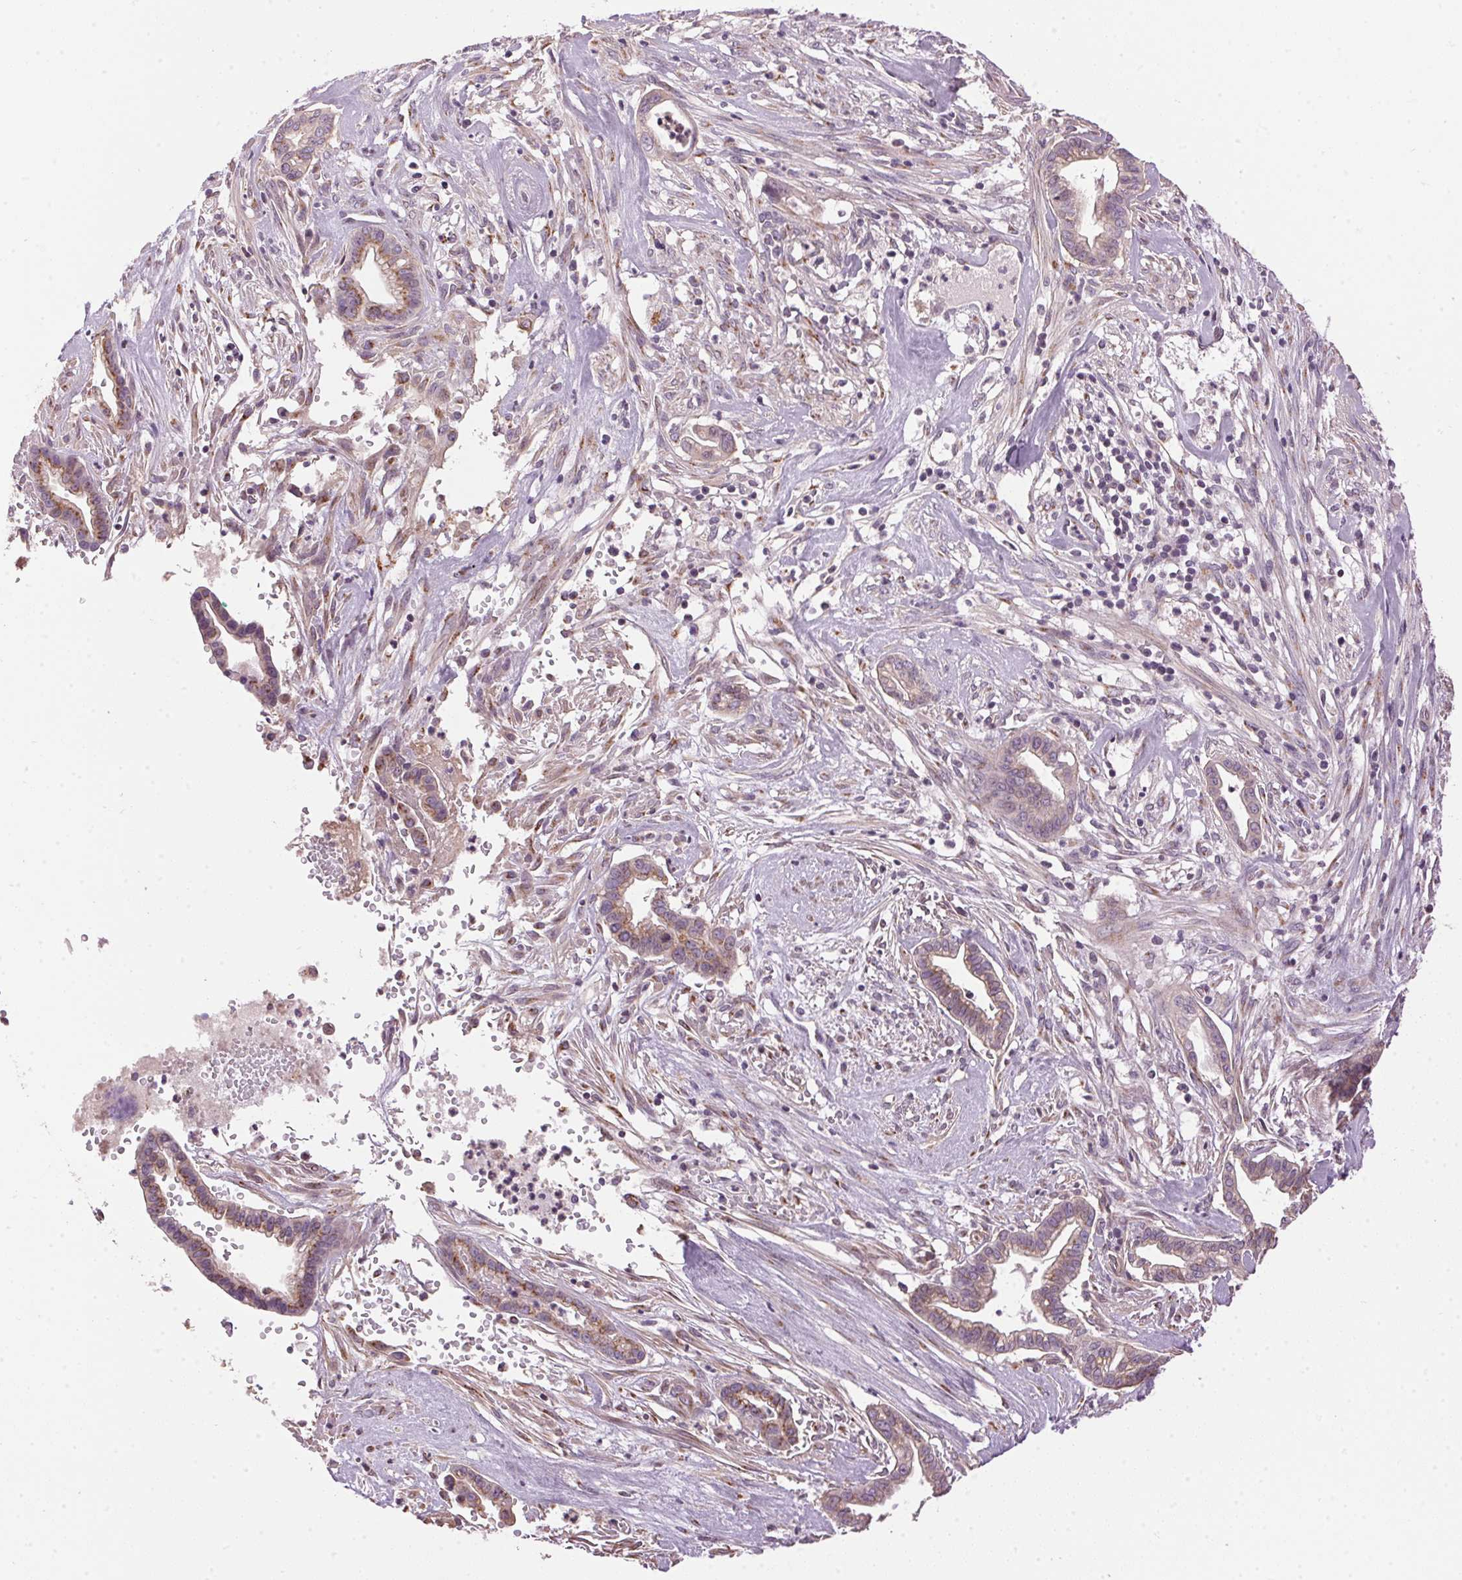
{"staining": {"intensity": "moderate", "quantity": "25%-75%", "location": "cytoplasmic/membranous"}, "tissue": "cervical cancer", "cell_type": "Tumor cells", "image_type": "cancer", "snomed": [{"axis": "morphology", "description": "Adenocarcinoma, NOS"}, {"axis": "topography", "description": "Cervix"}], "caption": "Immunohistochemistry (IHC) photomicrograph of human cervical cancer (adenocarcinoma) stained for a protein (brown), which reveals medium levels of moderate cytoplasmic/membranous staining in approximately 25%-75% of tumor cells.", "gene": "GOLPH3", "patient": {"sex": "female", "age": 62}}